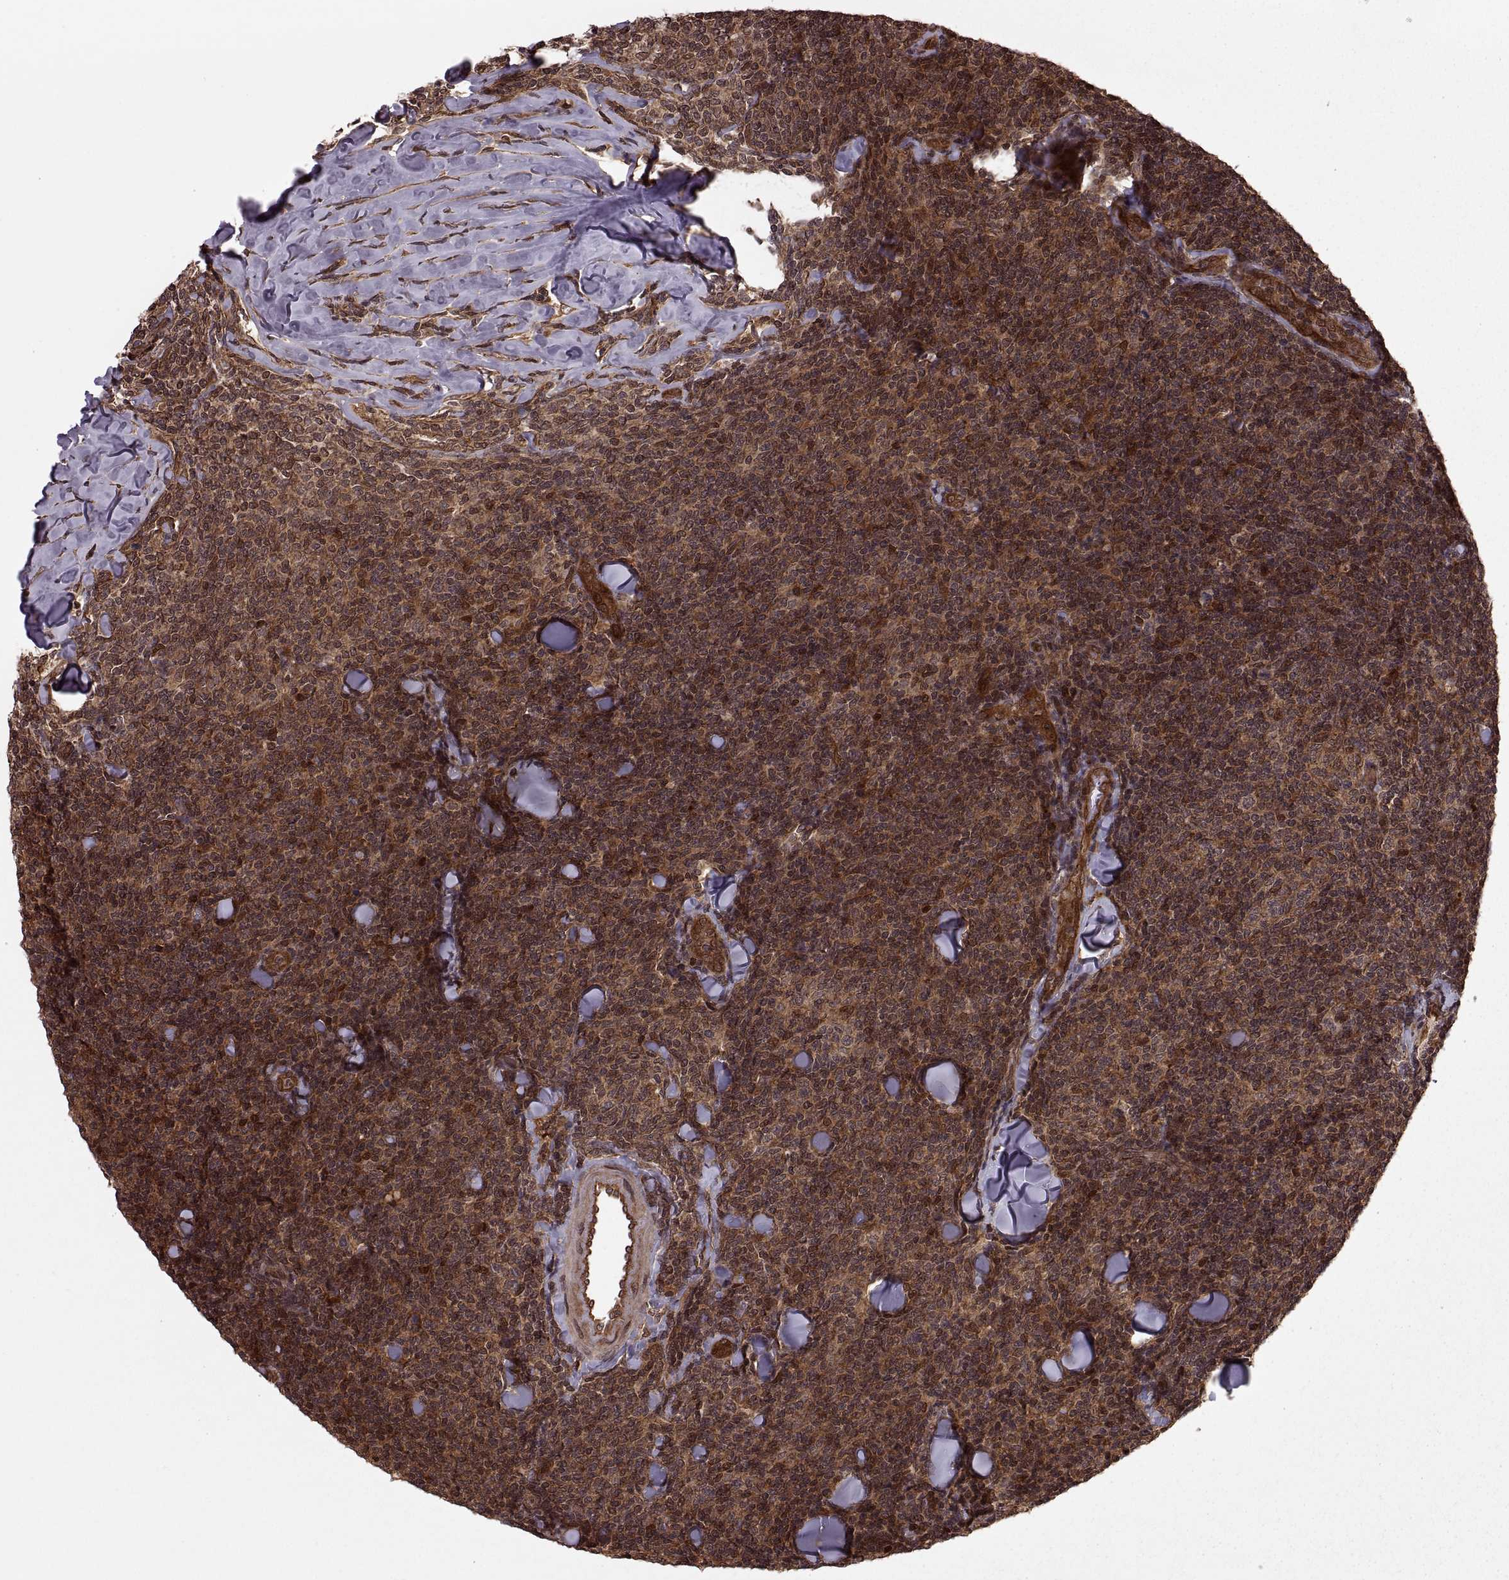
{"staining": {"intensity": "strong", "quantity": ">75%", "location": "cytoplasmic/membranous"}, "tissue": "lymphoma", "cell_type": "Tumor cells", "image_type": "cancer", "snomed": [{"axis": "morphology", "description": "Malignant lymphoma, non-Hodgkin's type, Low grade"}, {"axis": "topography", "description": "Lymph node"}], "caption": "Protein staining of low-grade malignant lymphoma, non-Hodgkin's type tissue reveals strong cytoplasmic/membranous positivity in approximately >75% of tumor cells.", "gene": "DEDD", "patient": {"sex": "female", "age": 56}}